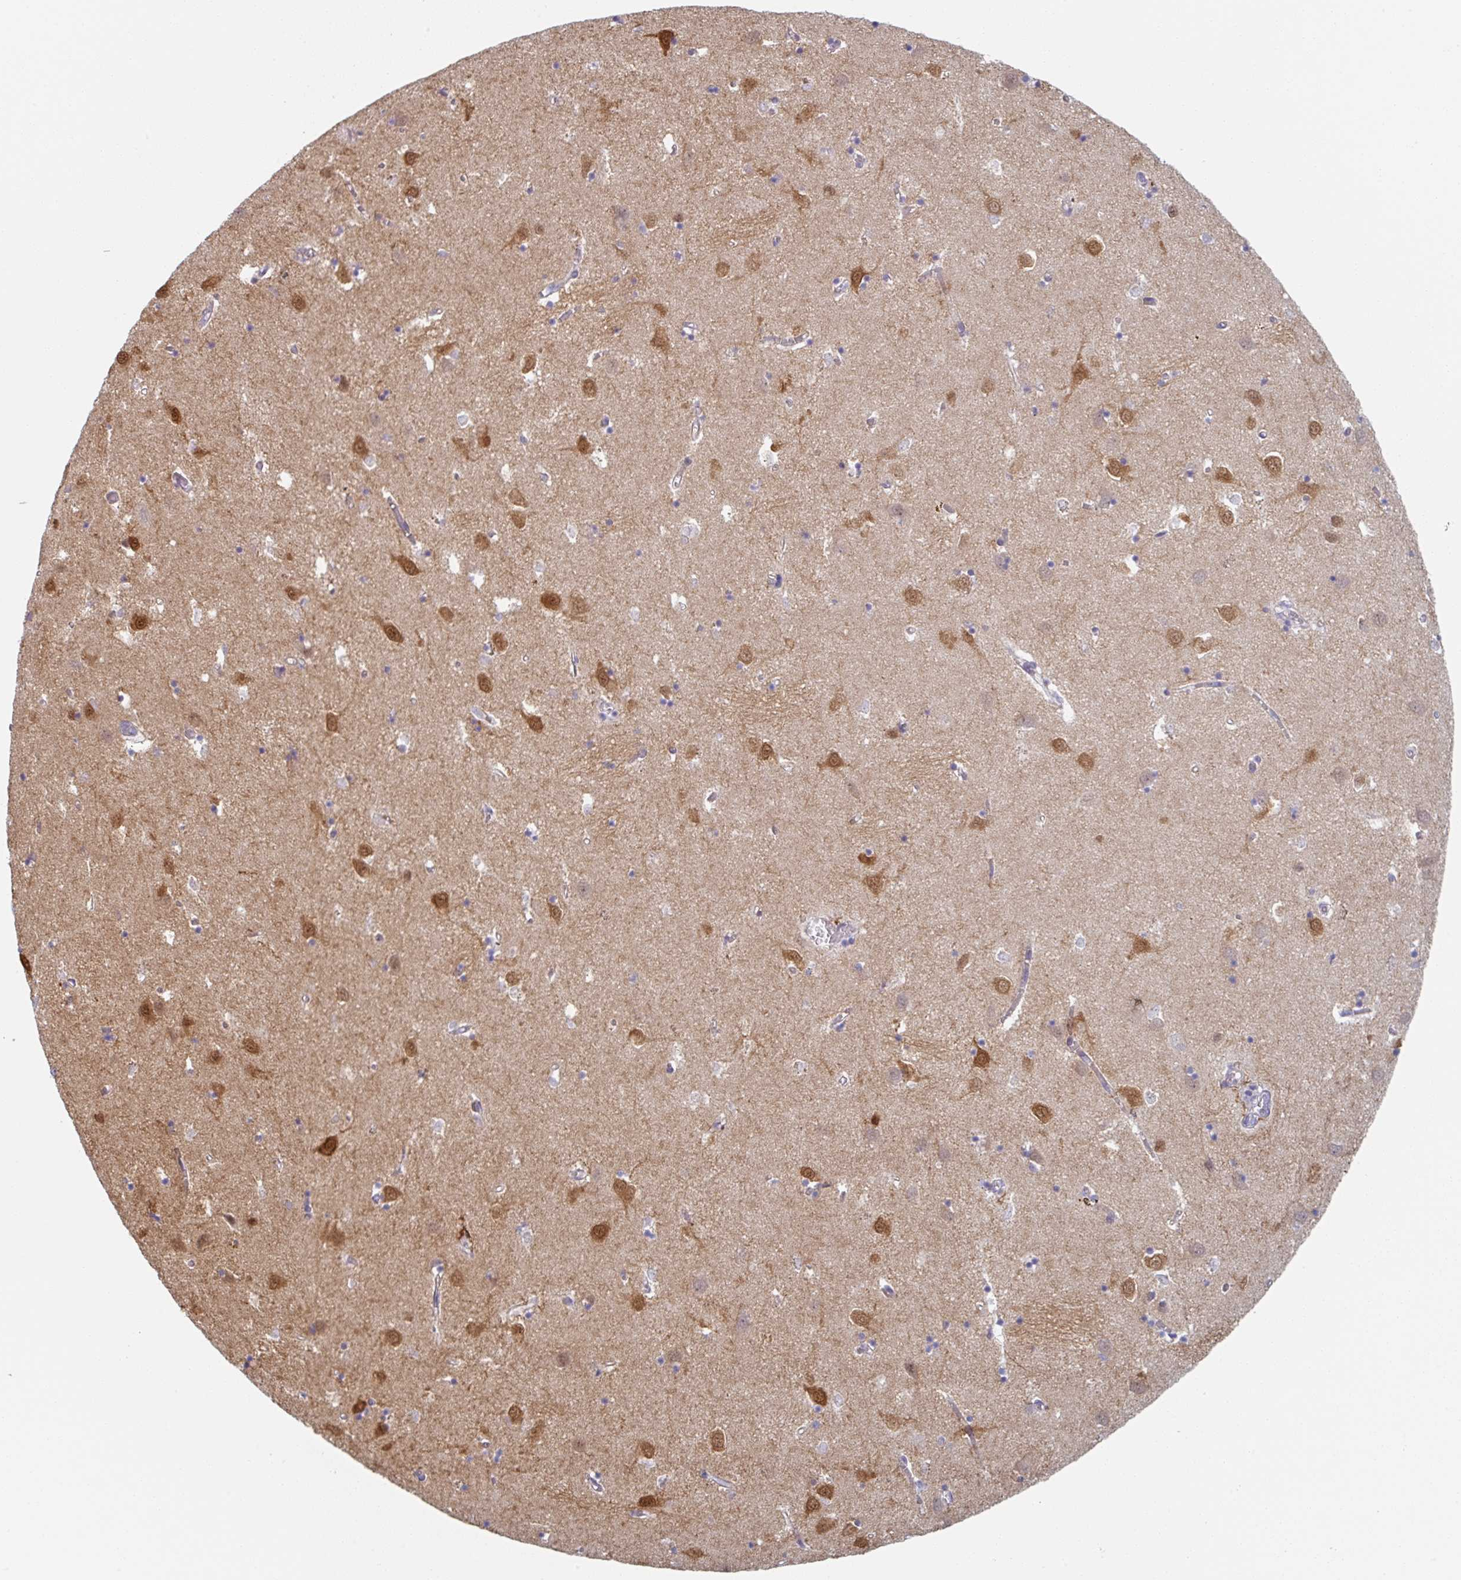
{"staining": {"intensity": "negative", "quantity": "none", "location": "none"}, "tissue": "caudate", "cell_type": "Glial cells", "image_type": "normal", "snomed": [{"axis": "morphology", "description": "Normal tissue, NOS"}, {"axis": "topography", "description": "Lateral ventricle wall"}], "caption": "This is an IHC micrograph of benign caudate. There is no expression in glial cells.", "gene": "AMPD2", "patient": {"sex": "male", "age": 70}}